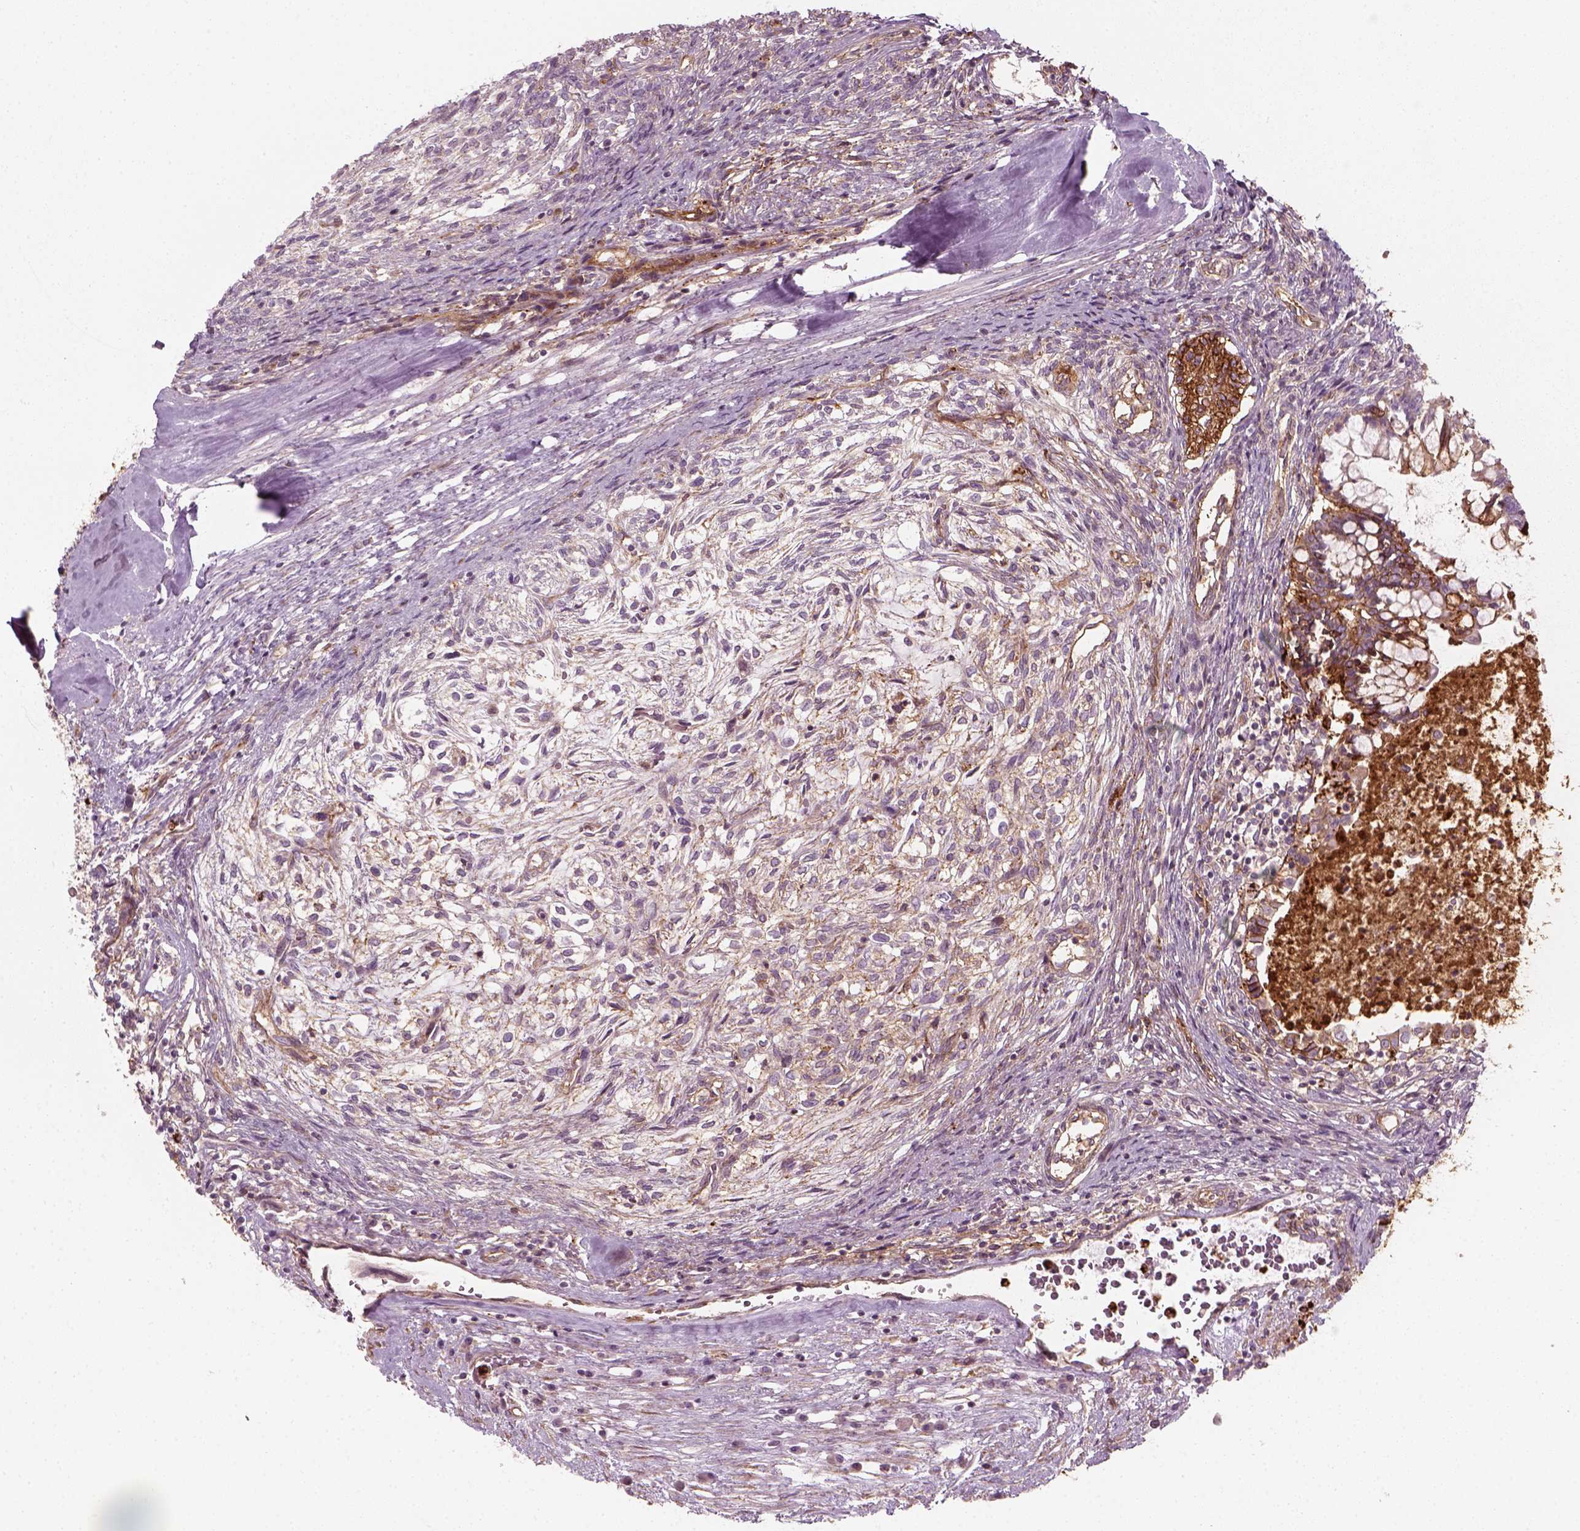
{"staining": {"intensity": "weak", "quantity": ">75%", "location": "cytoplasmic/membranous"}, "tissue": "testis cancer", "cell_type": "Tumor cells", "image_type": "cancer", "snomed": [{"axis": "morphology", "description": "Carcinoma, Embryonal, NOS"}, {"axis": "topography", "description": "Testis"}], "caption": "Embryonal carcinoma (testis) stained for a protein reveals weak cytoplasmic/membranous positivity in tumor cells.", "gene": "NPTN", "patient": {"sex": "male", "age": 37}}